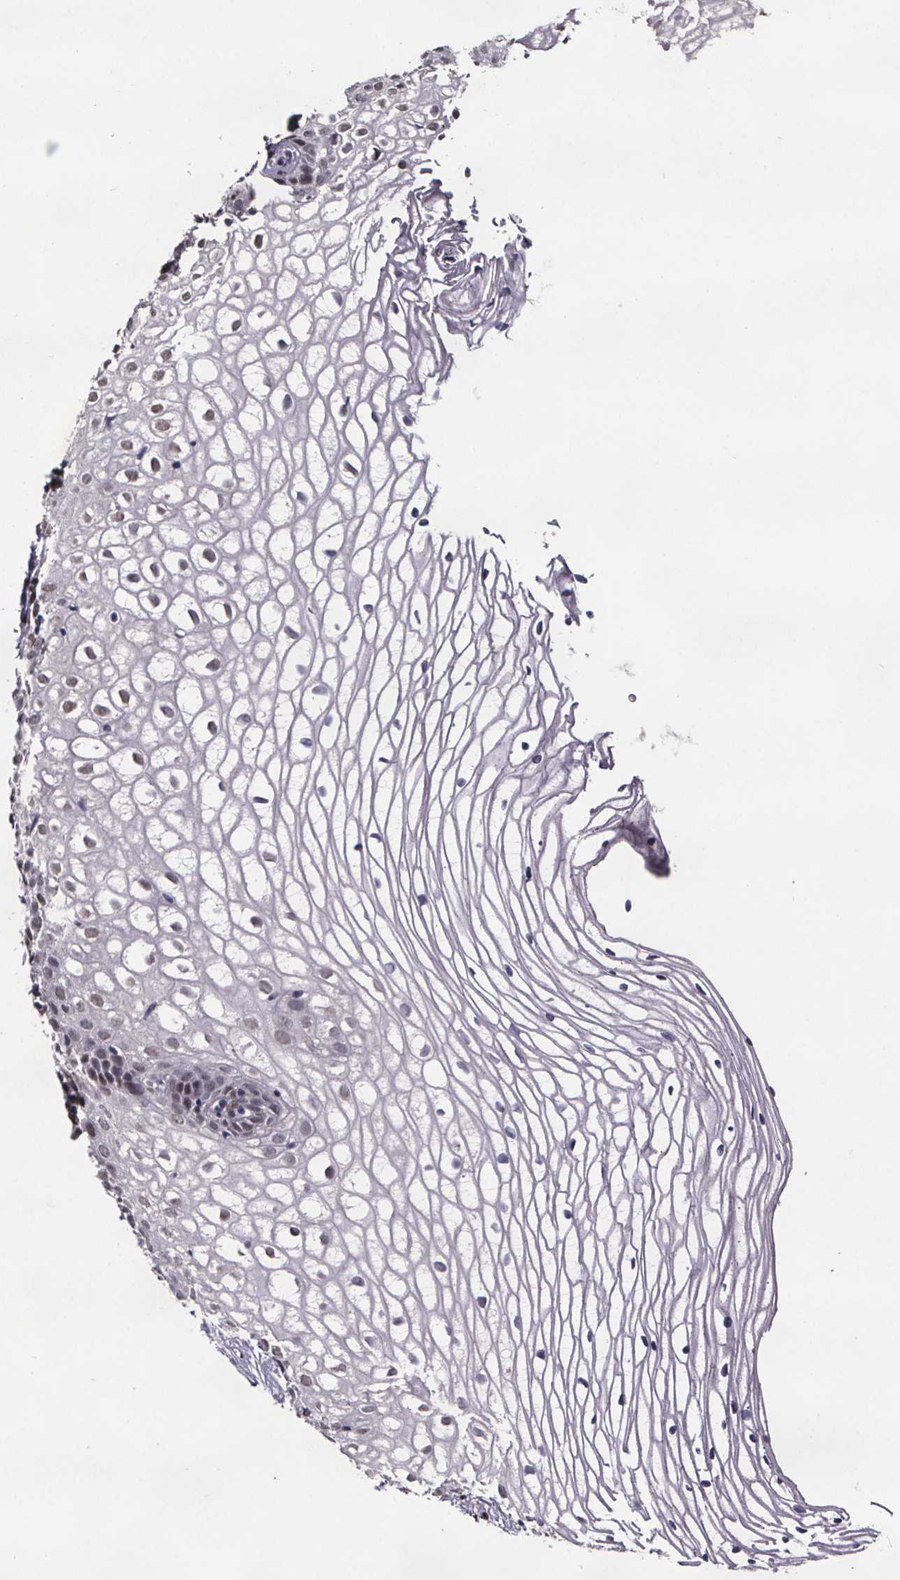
{"staining": {"intensity": "weak", "quantity": "25%-75%", "location": "nuclear"}, "tissue": "cervix", "cell_type": "Glandular cells", "image_type": "normal", "snomed": [{"axis": "morphology", "description": "Normal tissue, NOS"}, {"axis": "topography", "description": "Cervix"}], "caption": "A low amount of weak nuclear staining is present in about 25%-75% of glandular cells in unremarkable cervix. The staining was performed using DAB (3,3'-diaminobenzidine), with brown indicating positive protein expression. Nuclei are stained blue with hematoxylin.", "gene": "AR", "patient": {"sex": "female", "age": 40}}